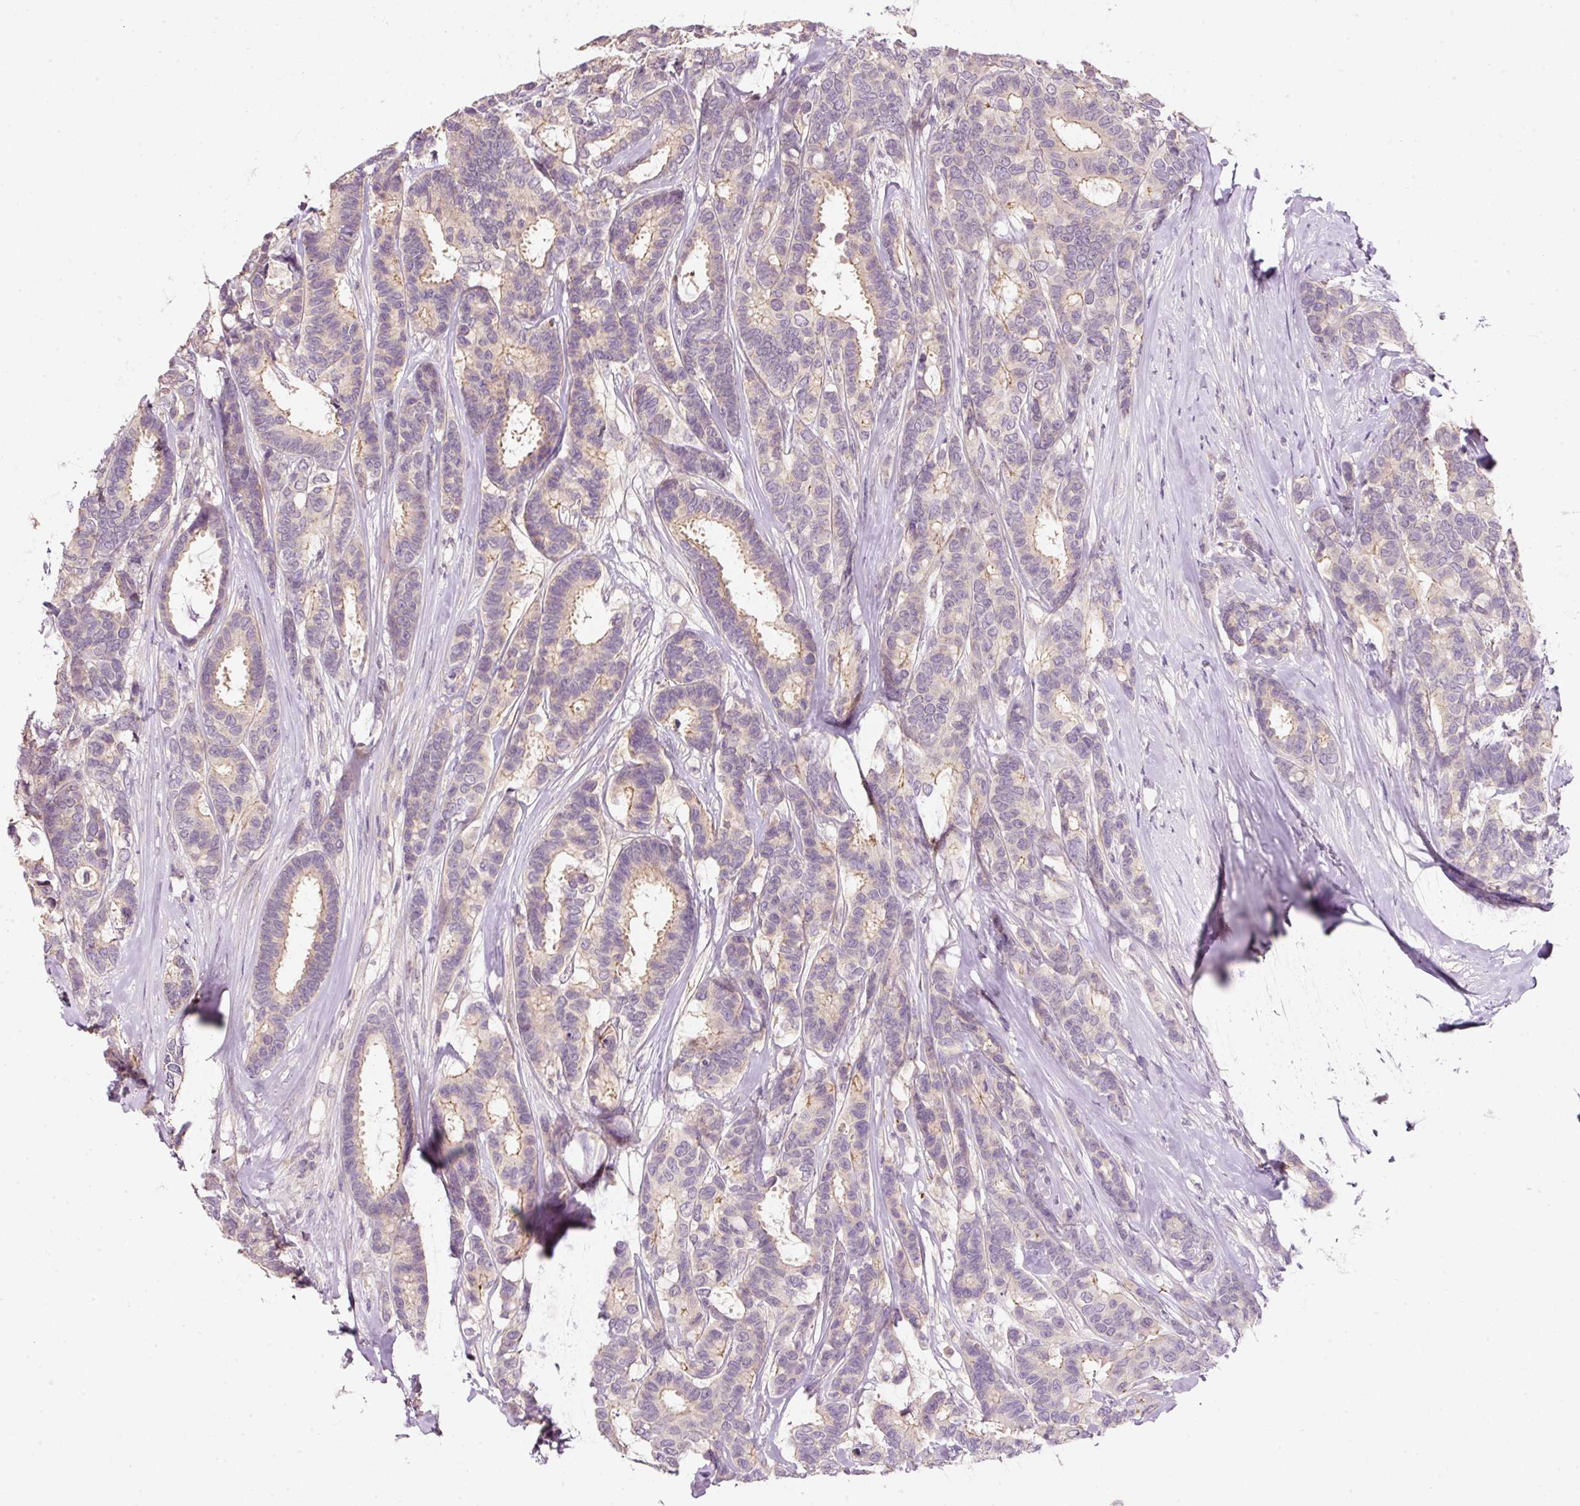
{"staining": {"intensity": "weak", "quantity": "<25%", "location": "cytoplasmic/membranous"}, "tissue": "breast cancer", "cell_type": "Tumor cells", "image_type": "cancer", "snomed": [{"axis": "morphology", "description": "Duct carcinoma"}, {"axis": "topography", "description": "Breast"}], "caption": "High power microscopy image of an immunohistochemistry micrograph of invasive ductal carcinoma (breast), revealing no significant expression in tumor cells.", "gene": "TIRAP", "patient": {"sex": "female", "age": 87}}